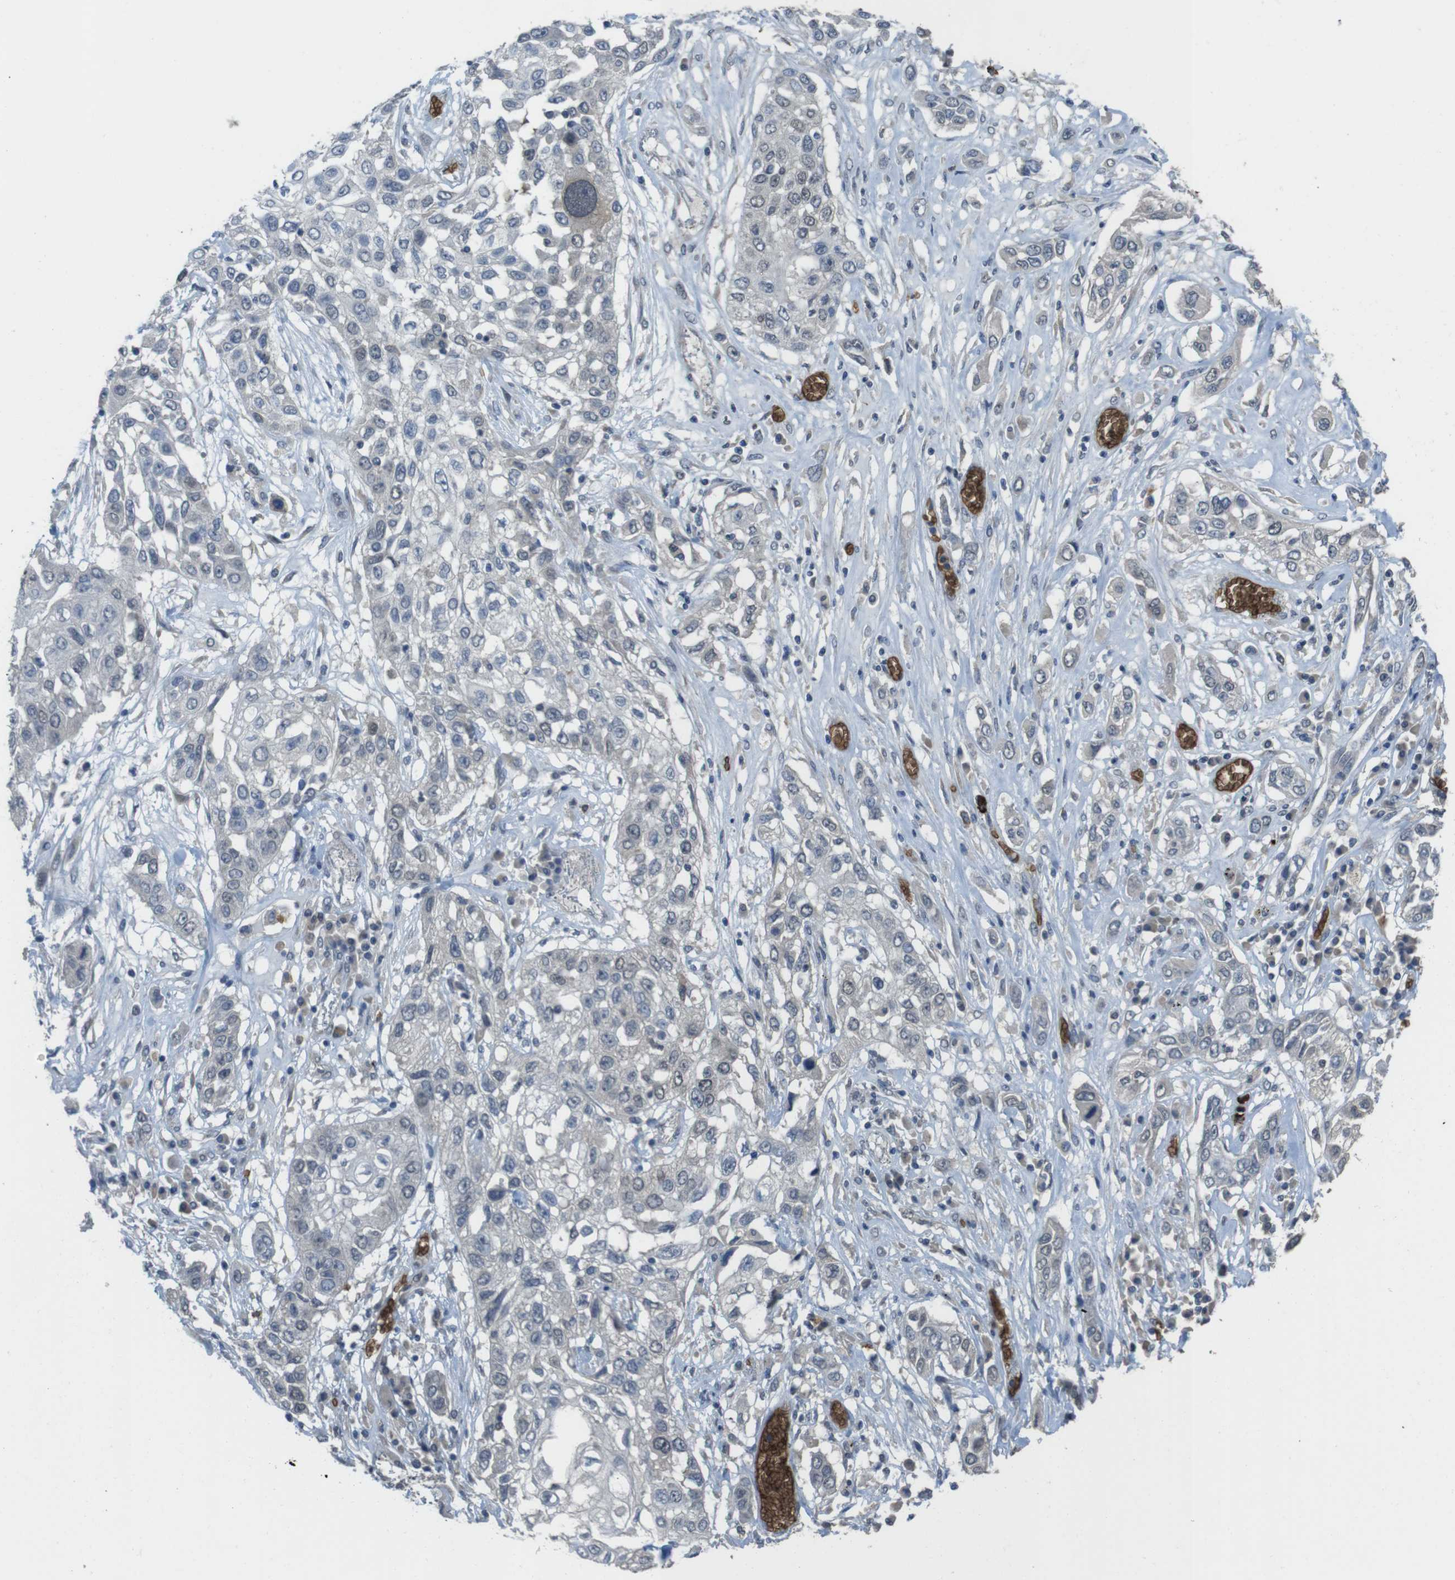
{"staining": {"intensity": "negative", "quantity": "none", "location": "none"}, "tissue": "lung cancer", "cell_type": "Tumor cells", "image_type": "cancer", "snomed": [{"axis": "morphology", "description": "Squamous cell carcinoma, NOS"}, {"axis": "topography", "description": "Lung"}], "caption": "High magnification brightfield microscopy of lung cancer stained with DAB (brown) and counterstained with hematoxylin (blue): tumor cells show no significant expression.", "gene": "GYPA", "patient": {"sex": "male", "age": 71}}